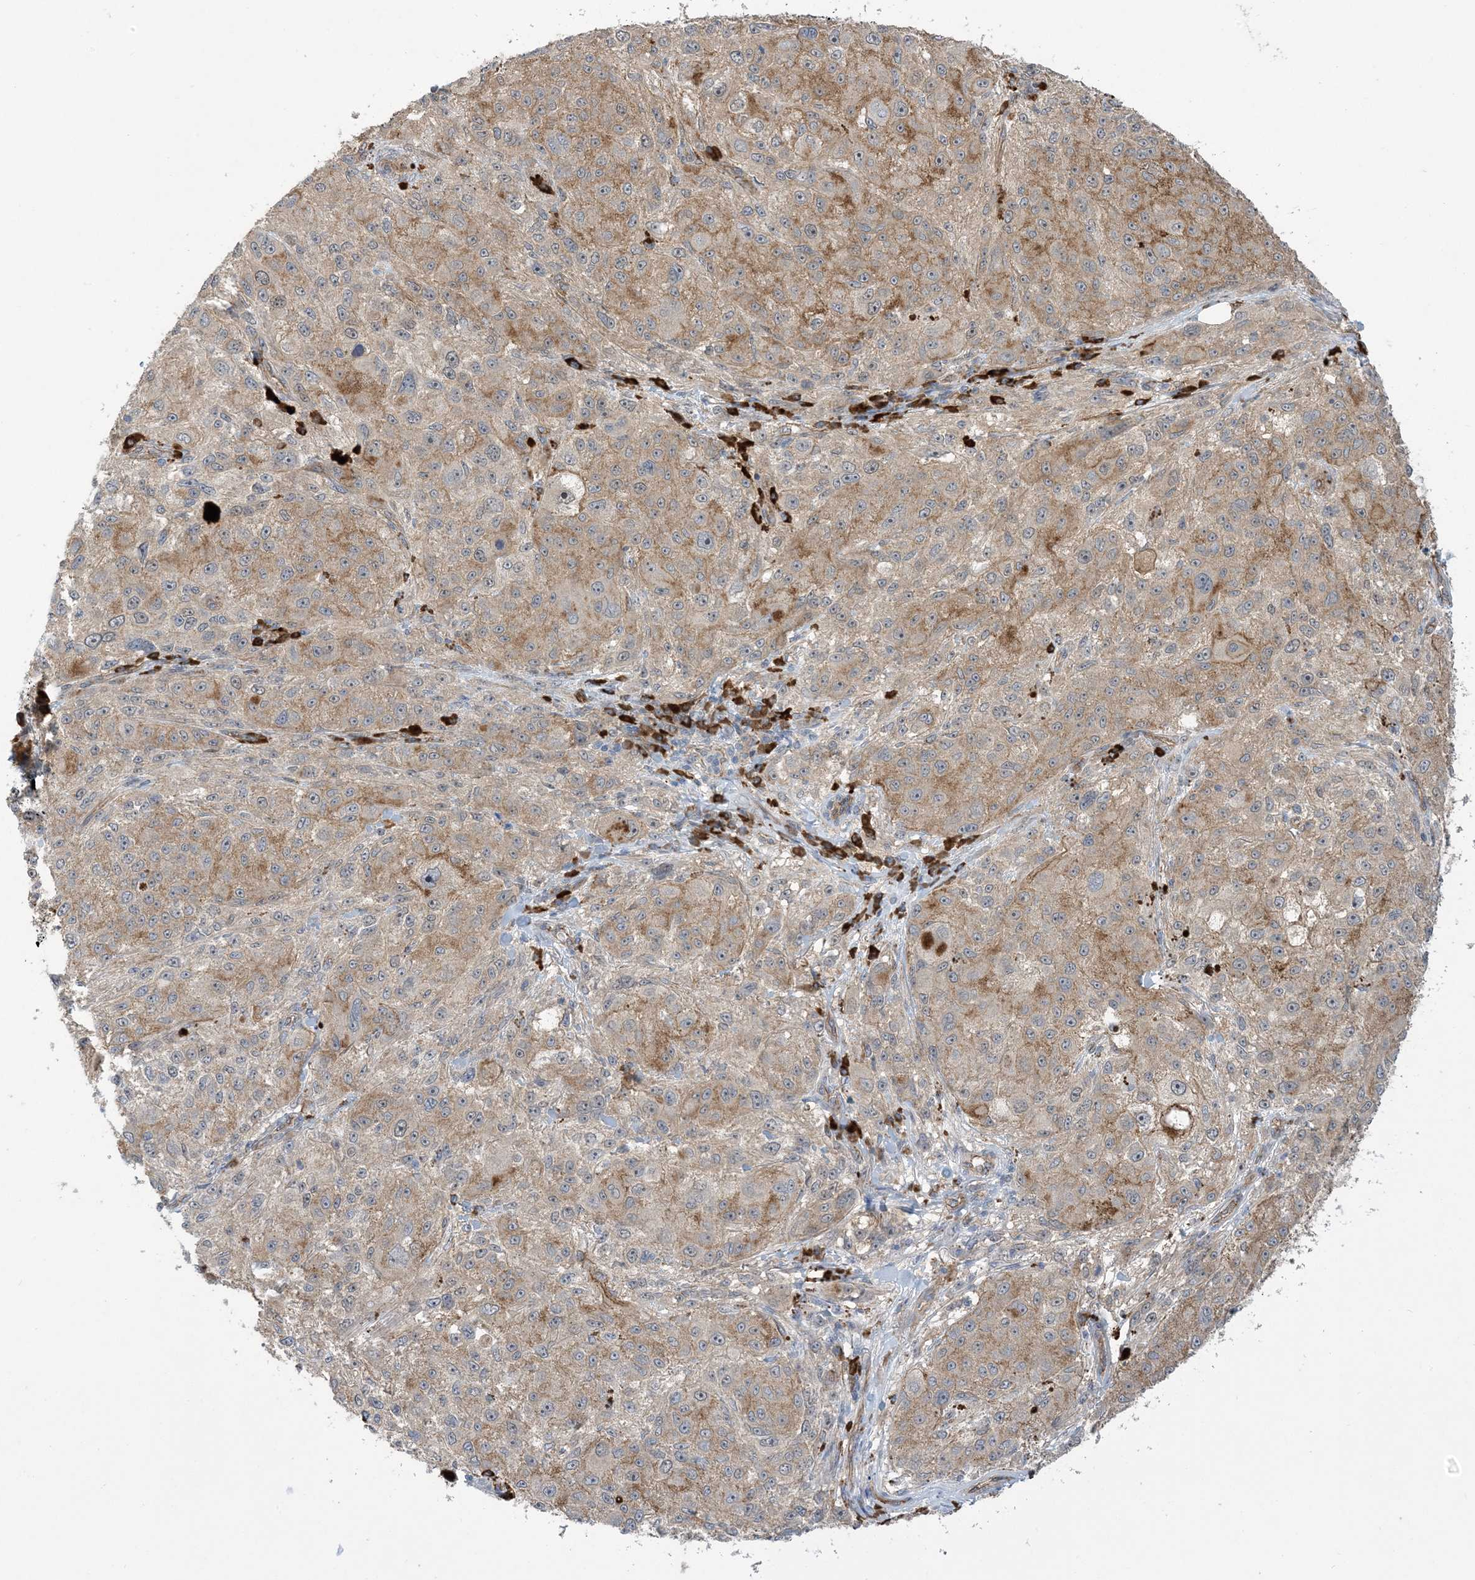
{"staining": {"intensity": "moderate", "quantity": ">75%", "location": "cytoplasmic/membranous"}, "tissue": "melanoma", "cell_type": "Tumor cells", "image_type": "cancer", "snomed": [{"axis": "morphology", "description": "Necrosis, NOS"}, {"axis": "morphology", "description": "Malignant melanoma, NOS"}, {"axis": "topography", "description": "Skin"}], "caption": "Moderate cytoplasmic/membranous protein staining is appreciated in about >75% of tumor cells in melanoma. The staining is performed using DAB brown chromogen to label protein expression. The nuclei are counter-stained blue using hematoxylin.", "gene": "AOC1", "patient": {"sex": "female", "age": 87}}